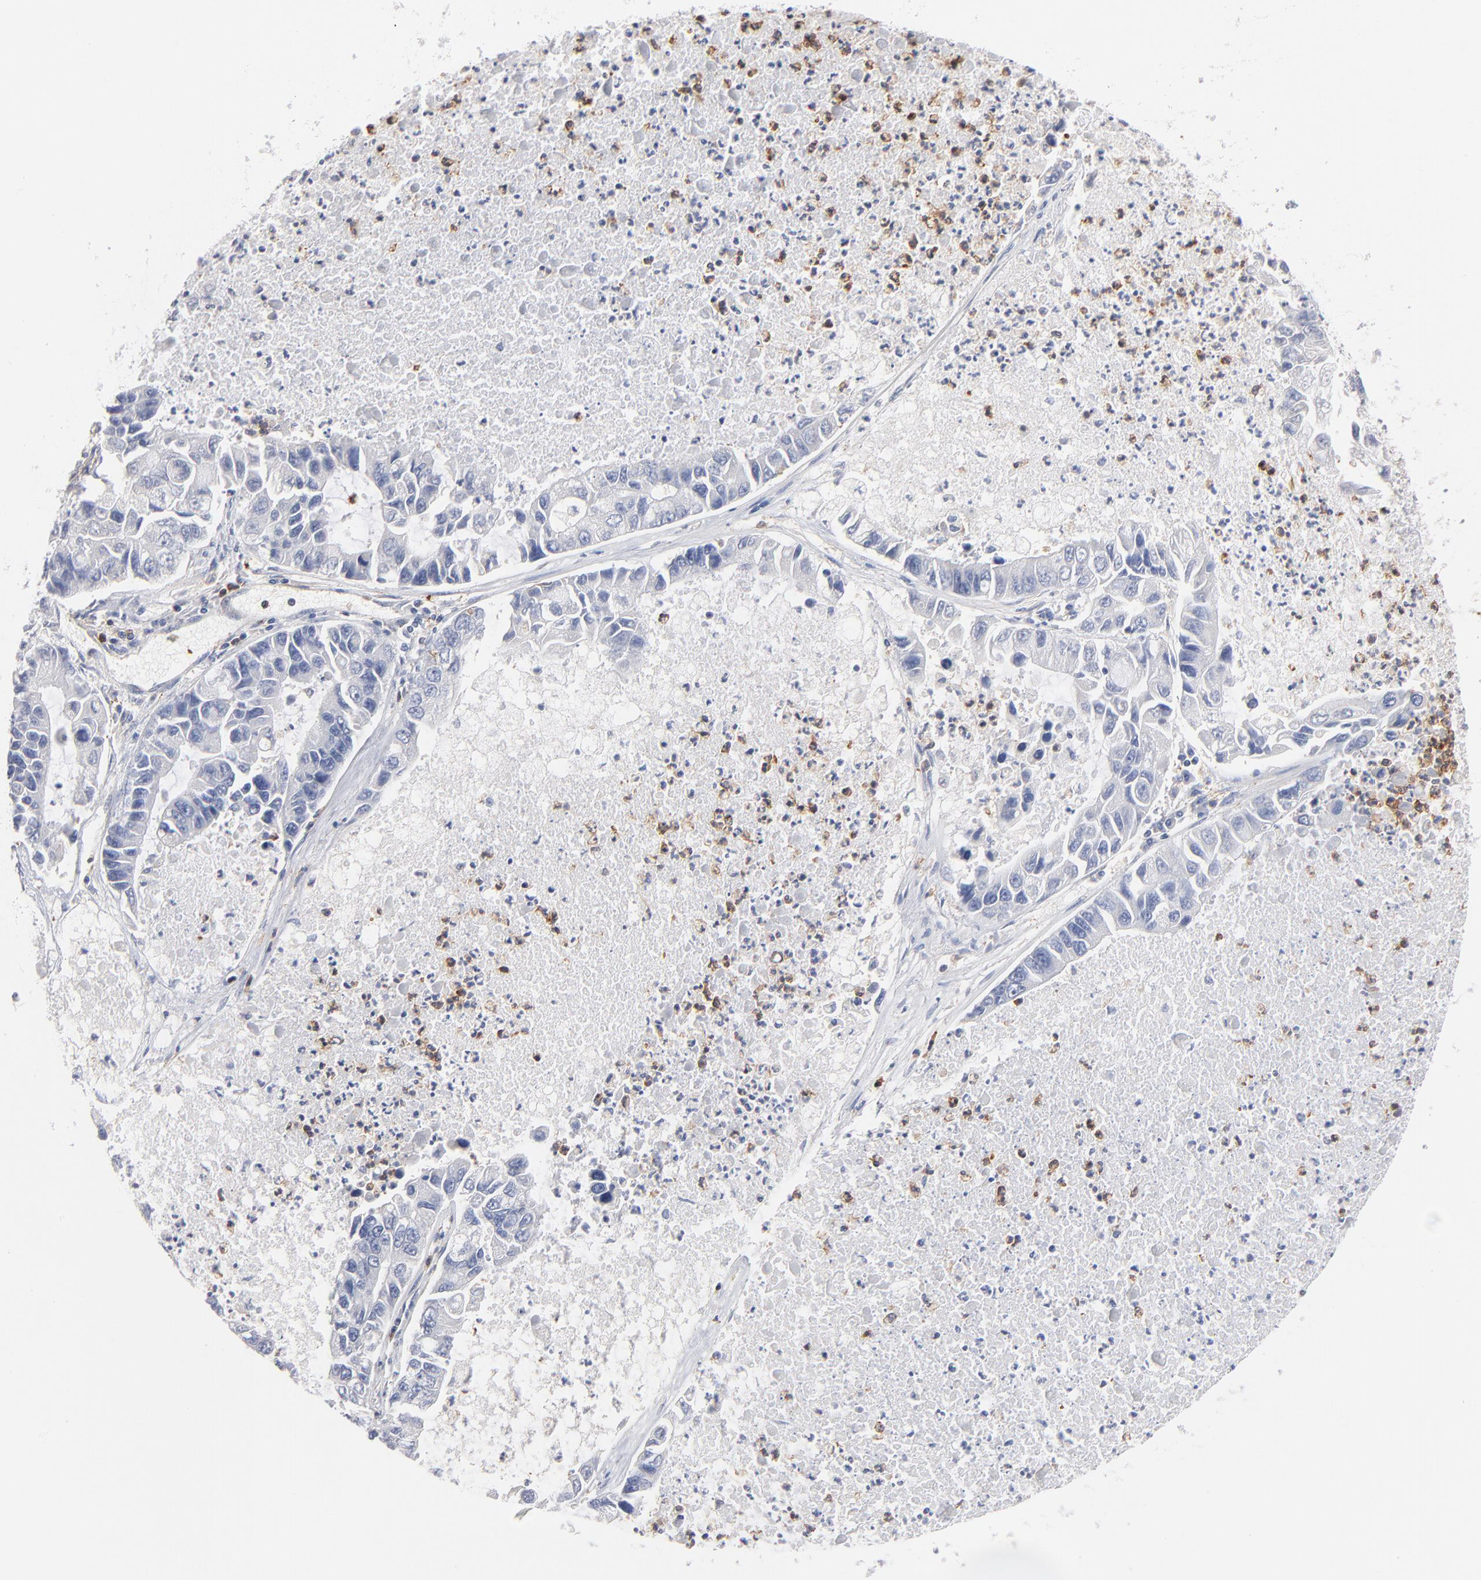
{"staining": {"intensity": "negative", "quantity": "none", "location": "none"}, "tissue": "lung cancer", "cell_type": "Tumor cells", "image_type": "cancer", "snomed": [{"axis": "morphology", "description": "Adenocarcinoma, NOS"}, {"axis": "topography", "description": "Lung"}], "caption": "Lung adenocarcinoma was stained to show a protein in brown. There is no significant expression in tumor cells. Brightfield microscopy of immunohistochemistry stained with DAB (3,3'-diaminobenzidine) (brown) and hematoxylin (blue), captured at high magnification.", "gene": "WIPF1", "patient": {"sex": "female", "age": 51}}